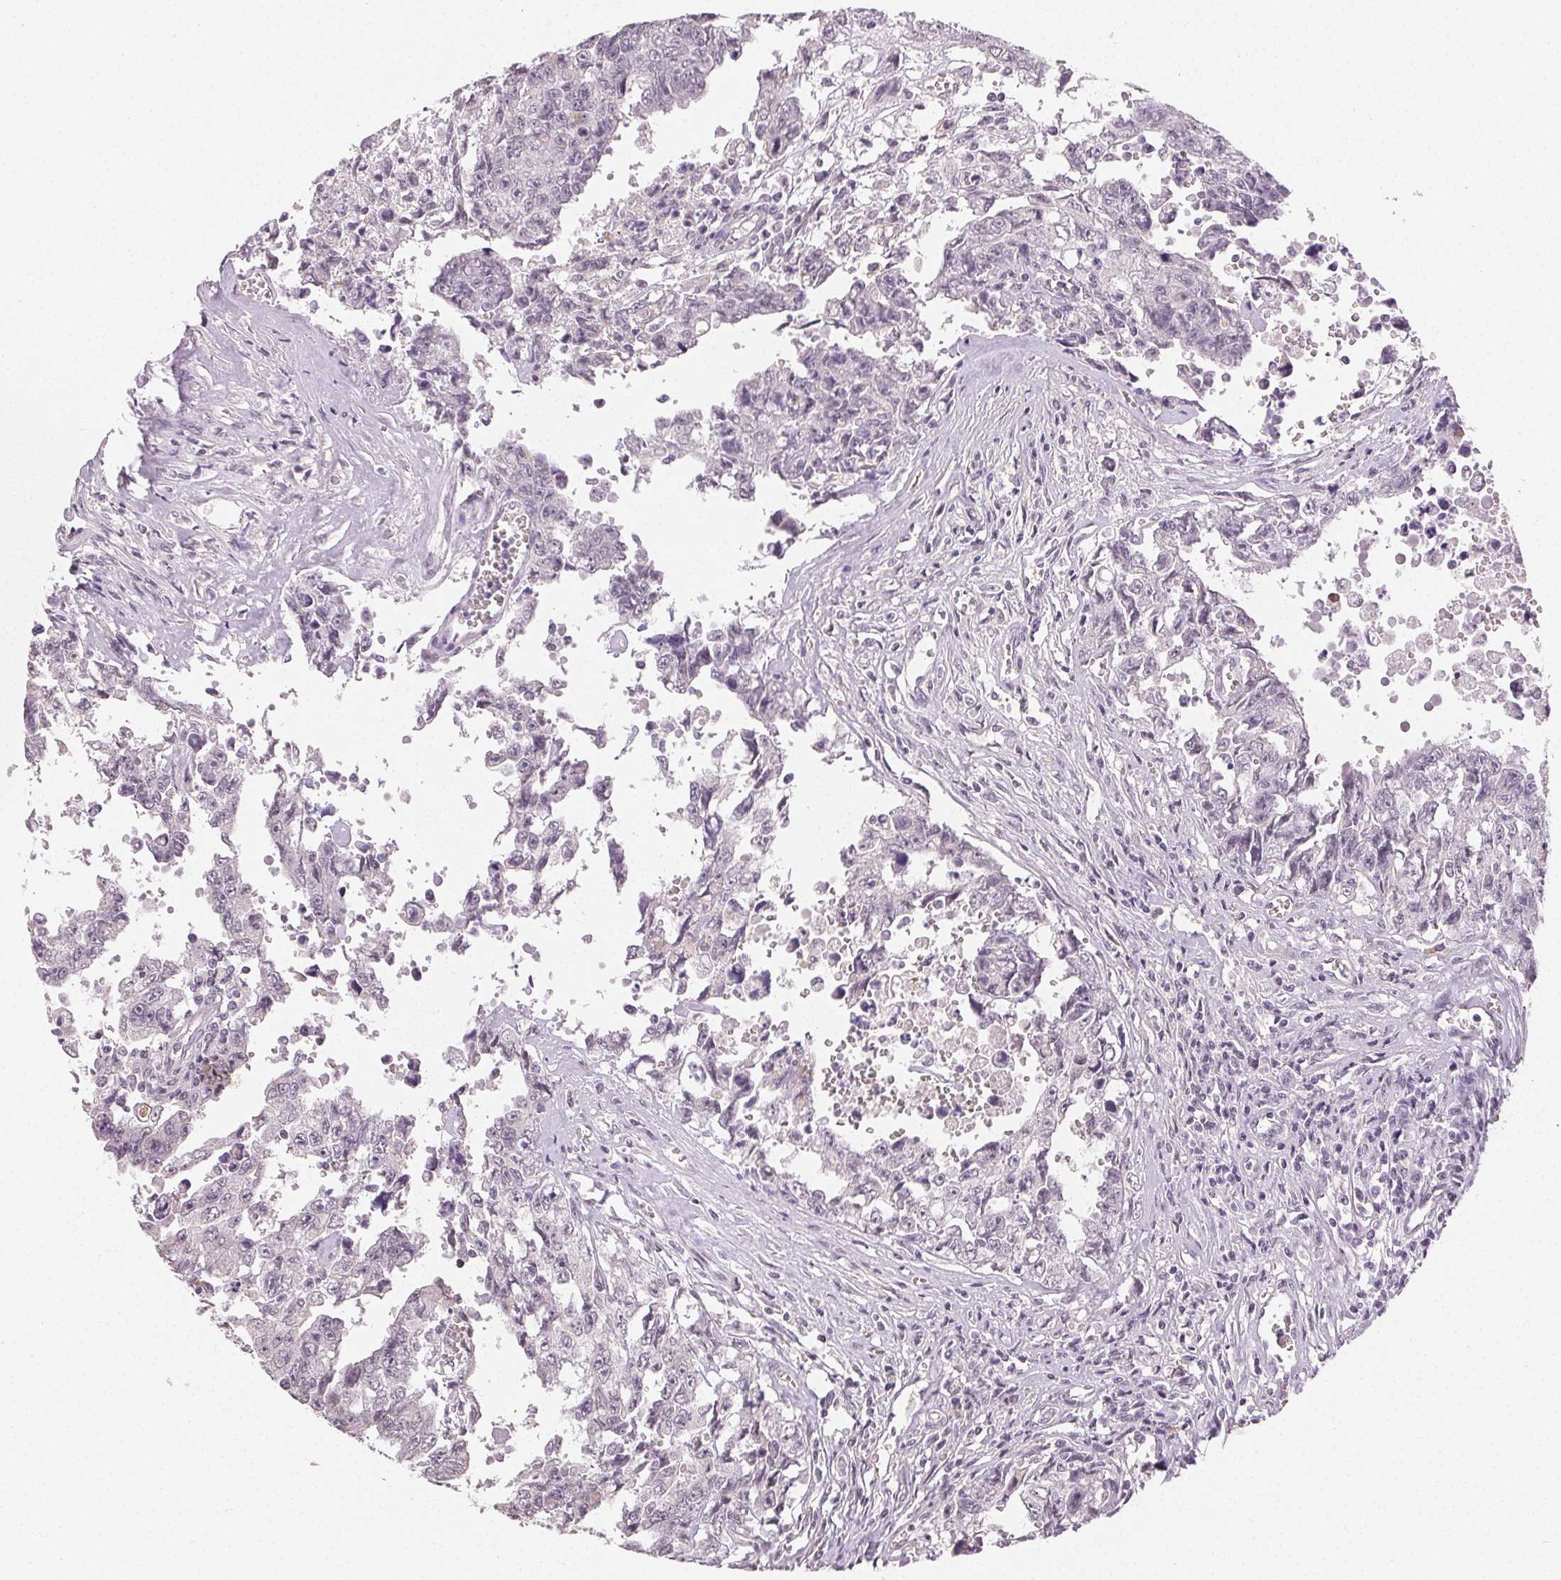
{"staining": {"intensity": "negative", "quantity": "none", "location": "none"}, "tissue": "testis cancer", "cell_type": "Tumor cells", "image_type": "cancer", "snomed": [{"axis": "morphology", "description": "Carcinoma, Embryonal, NOS"}, {"axis": "topography", "description": "Testis"}], "caption": "Tumor cells show no significant protein staining in testis cancer.", "gene": "TMEM174", "patient": {"sex": "male", "age": 24}}